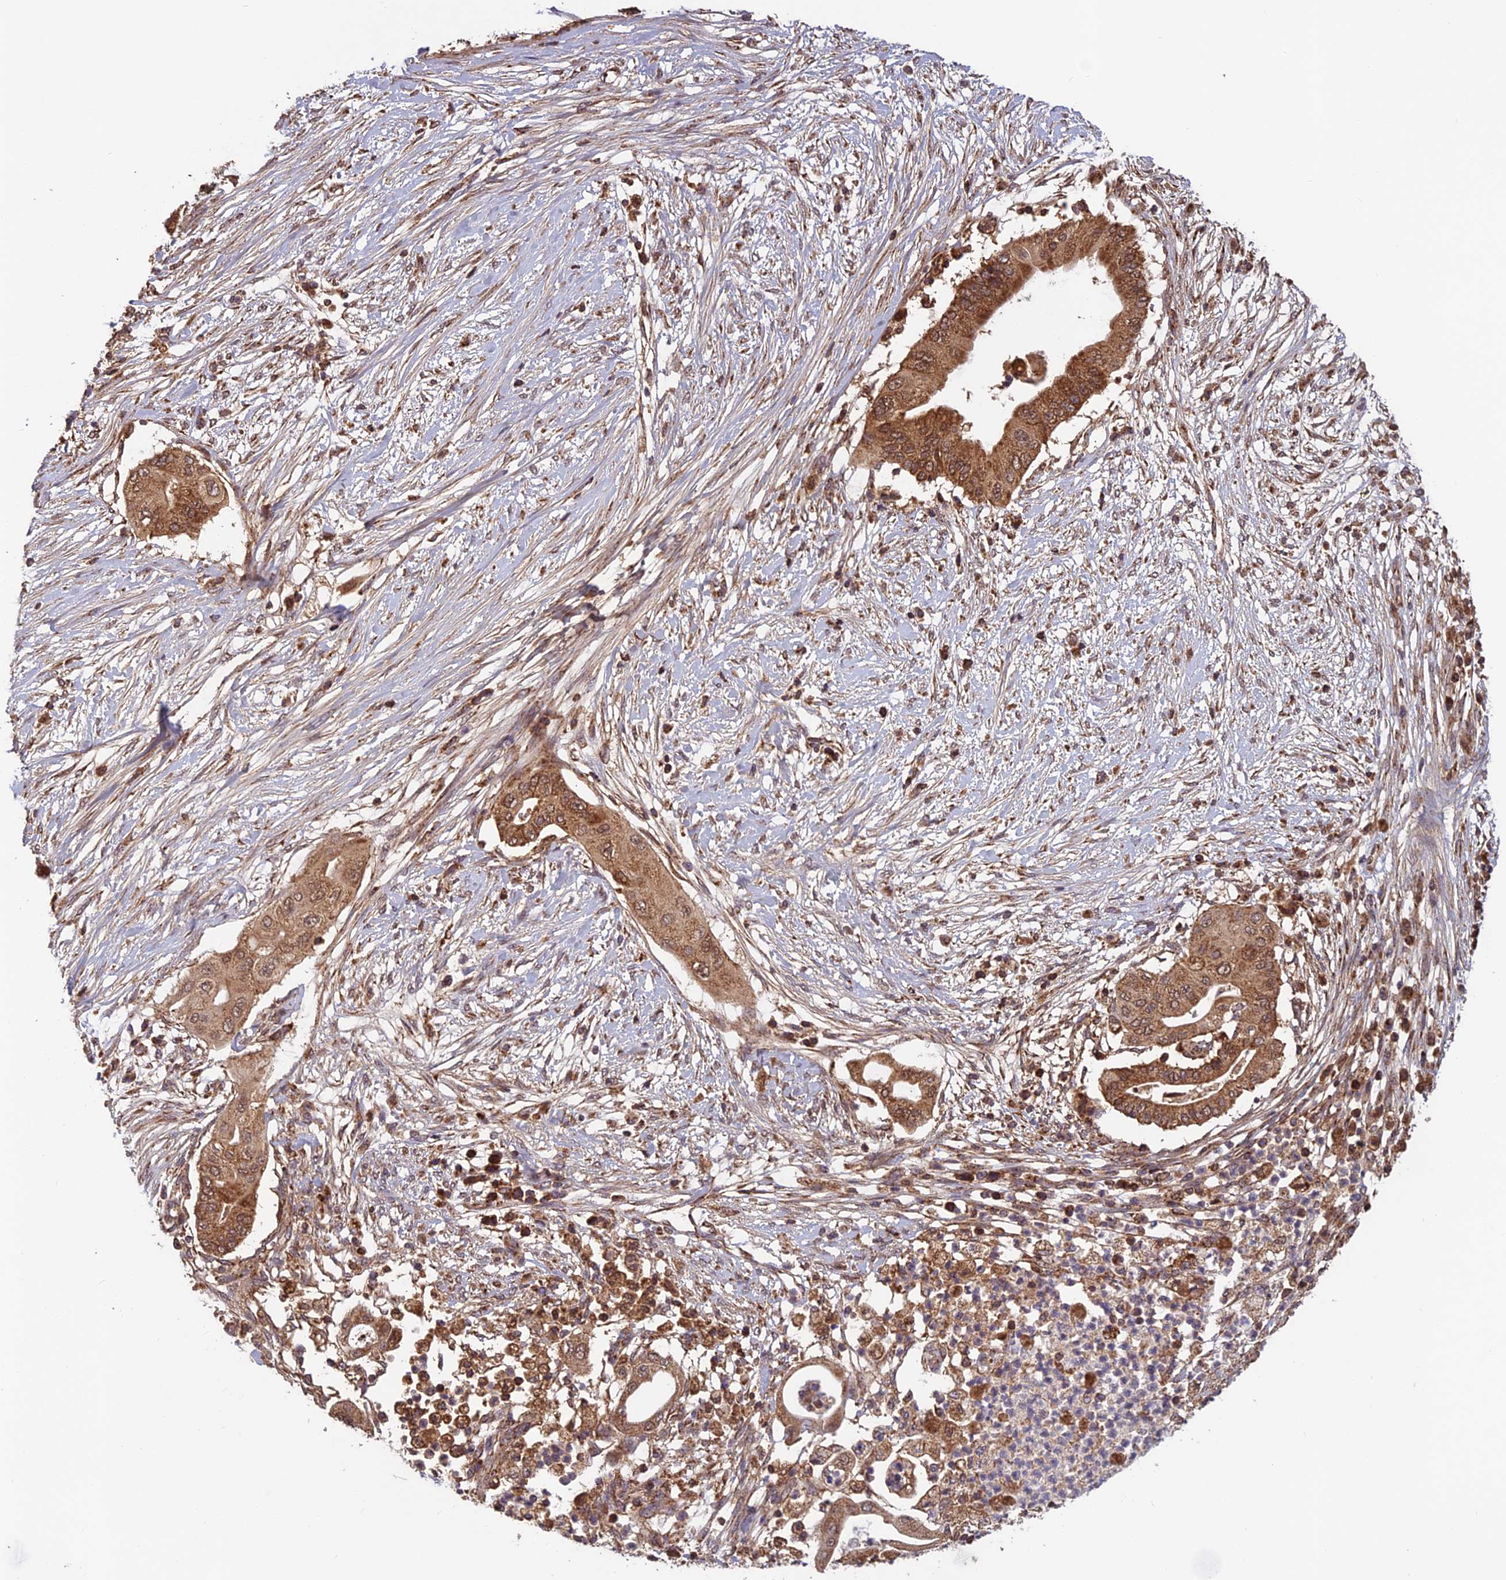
{"staining": {"intensity": "moderate", "quantity": ">75%", "location": "cytoplasmic/membranous"}, "tissue": "pancreatic cancer", "cell_type": "Tumor cells", "image_type": "cancer", "snomed": [{"axis": "morphology", "description": "Adenocarcinoma, NOS"}, {"axis": "topography", "description": "Pancreas"}], "caption": "High-power microscopy captured an immunohistochemistry (IHC) photomicrograph of adenocarcinoma (pancreatic), revealing moderate cytoplasmic/membranous positivity in approximately >75% of tumor cells.", "gene": "CCDC15", "patient": {"sex": "male", "age": 68}}